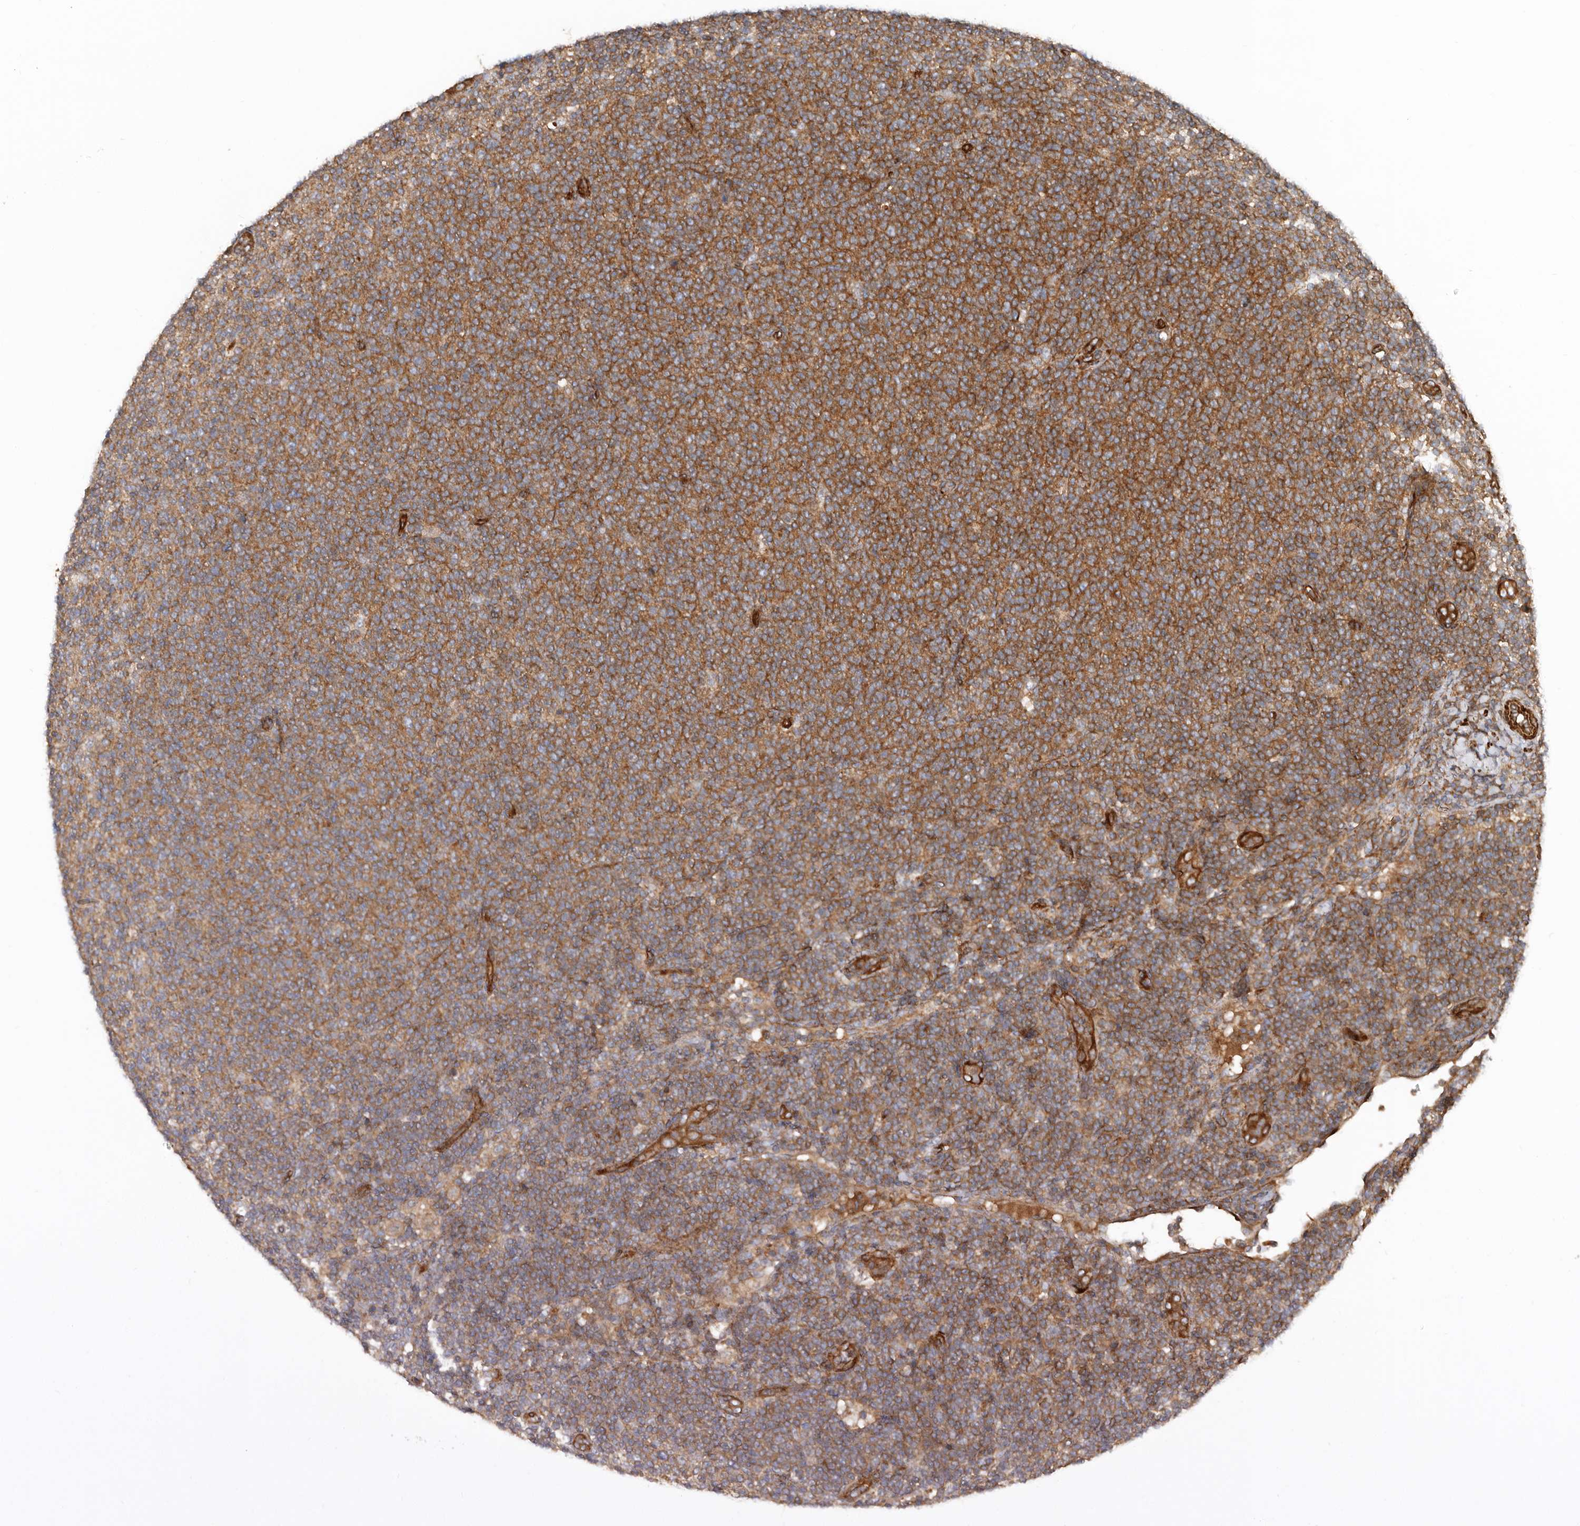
{"staining": {"intensity": "moderate", "quantity": ">75%", "location": "cytoplasmic/membranous"}, "tissue": "lymphoma", "cell_type": "Tumor cells", "image_type": "cancer", "snomed": [{"axis": "morphology", "description": "Malignant lymphoma, non-Hodgkin's type, Low grade"}, {"axis": "topography", "description": "Lymph node"}], "caption": "This image shows IHC staining of human low-grade malignant lymphoma, non-Hodgkin's type, with medium moderate cytoplasmic/membranous positivity in about >75% of tumor cells.", "gene": "TMC7", "patient": {"sex": "male", "age": 66}}